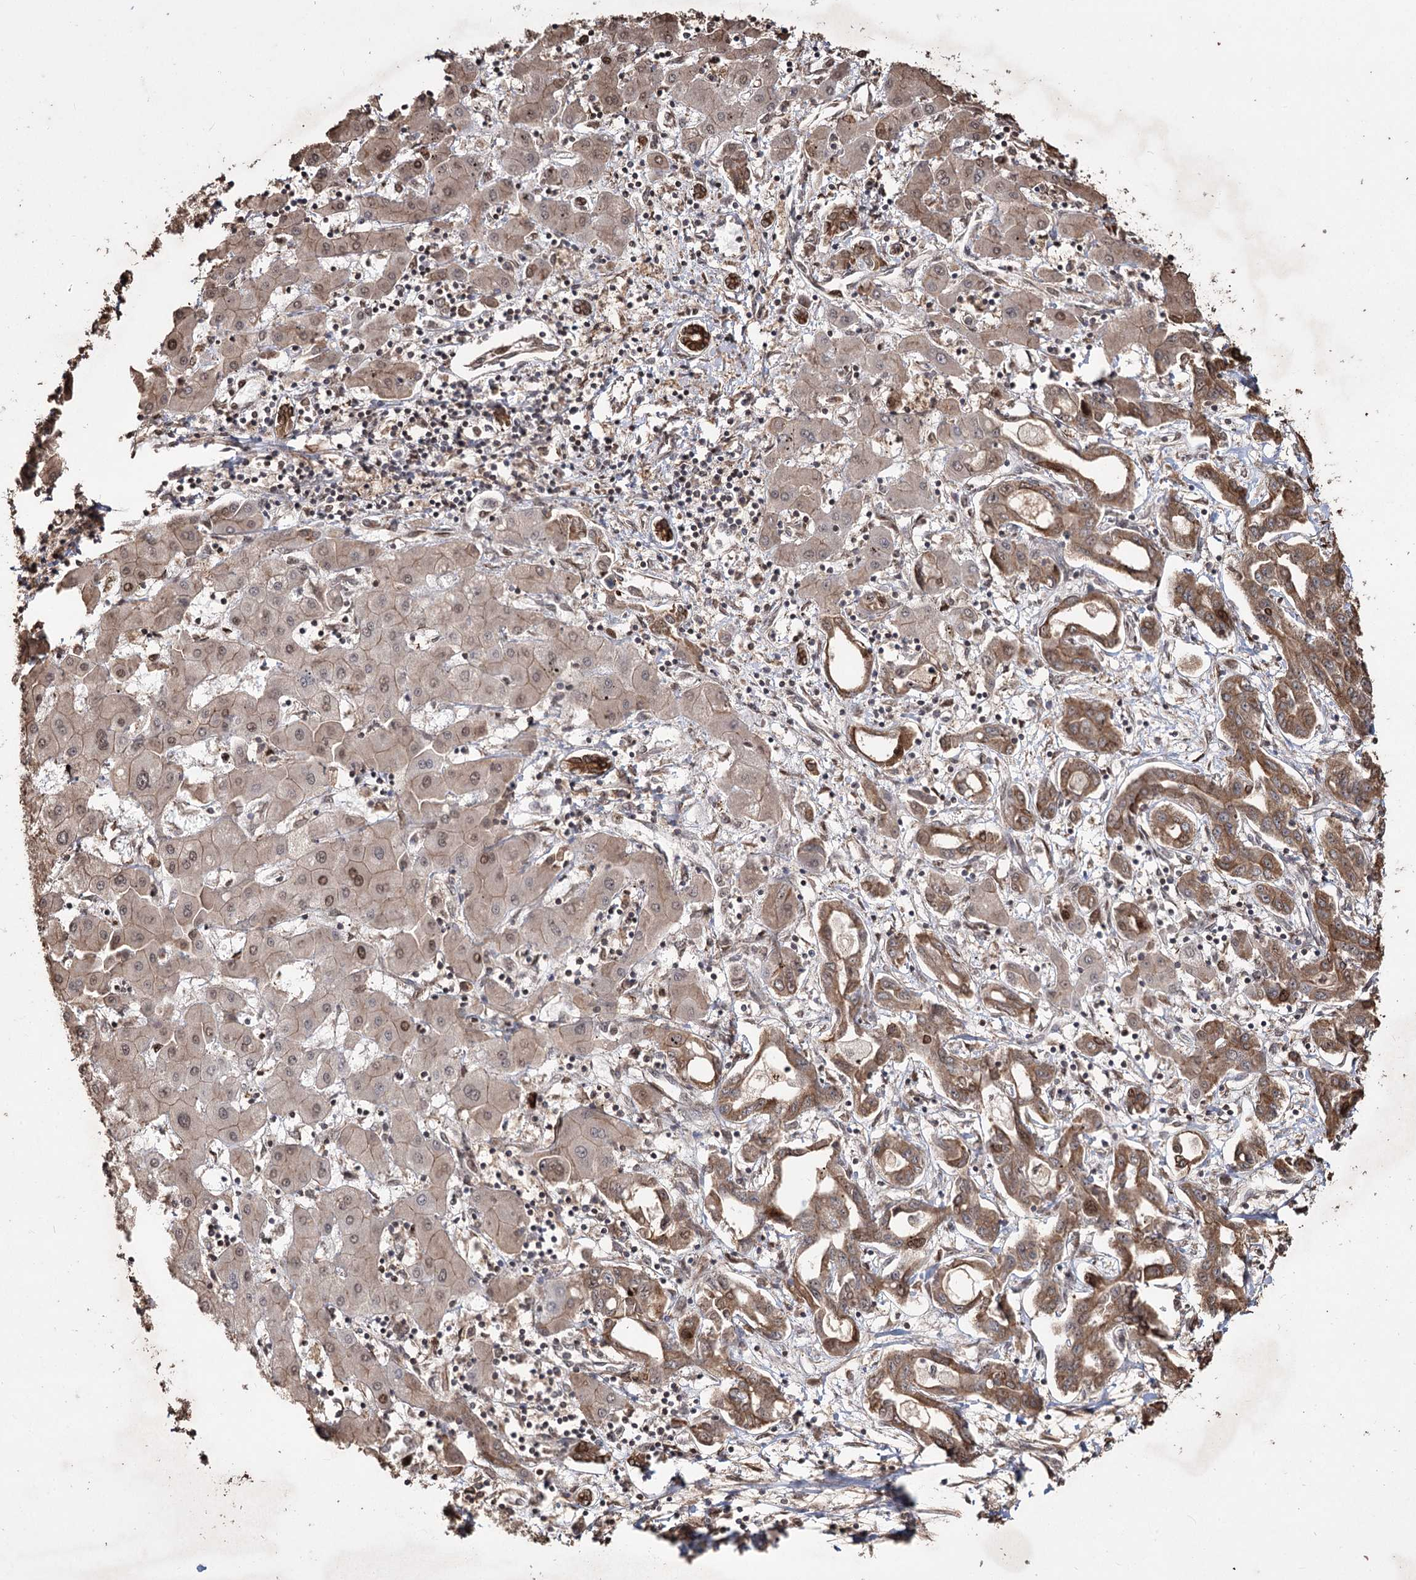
{"staining": {"intensity": "moderate", "quantity": ">75%", "location": "cytoplasmic/membranous,nuclear"}, "tissue": "liver cancer", "cell_type": "Tumor cells", "image_type": "cancer", "snomed": [{"axis": "morphology", "description": "Cholangiocarcinoma"}, {"axis": "topography", "description": "Liver"}], "caption": "Approximately >75% of tumor cells in human liver cancer demonstrate moderate cytoplasmic/membranous and nuclear protein positivity as visualized by brown immunohistochemical staining.", "gene": "PRC1", "patient": {"sex": "male", "age": 59}}